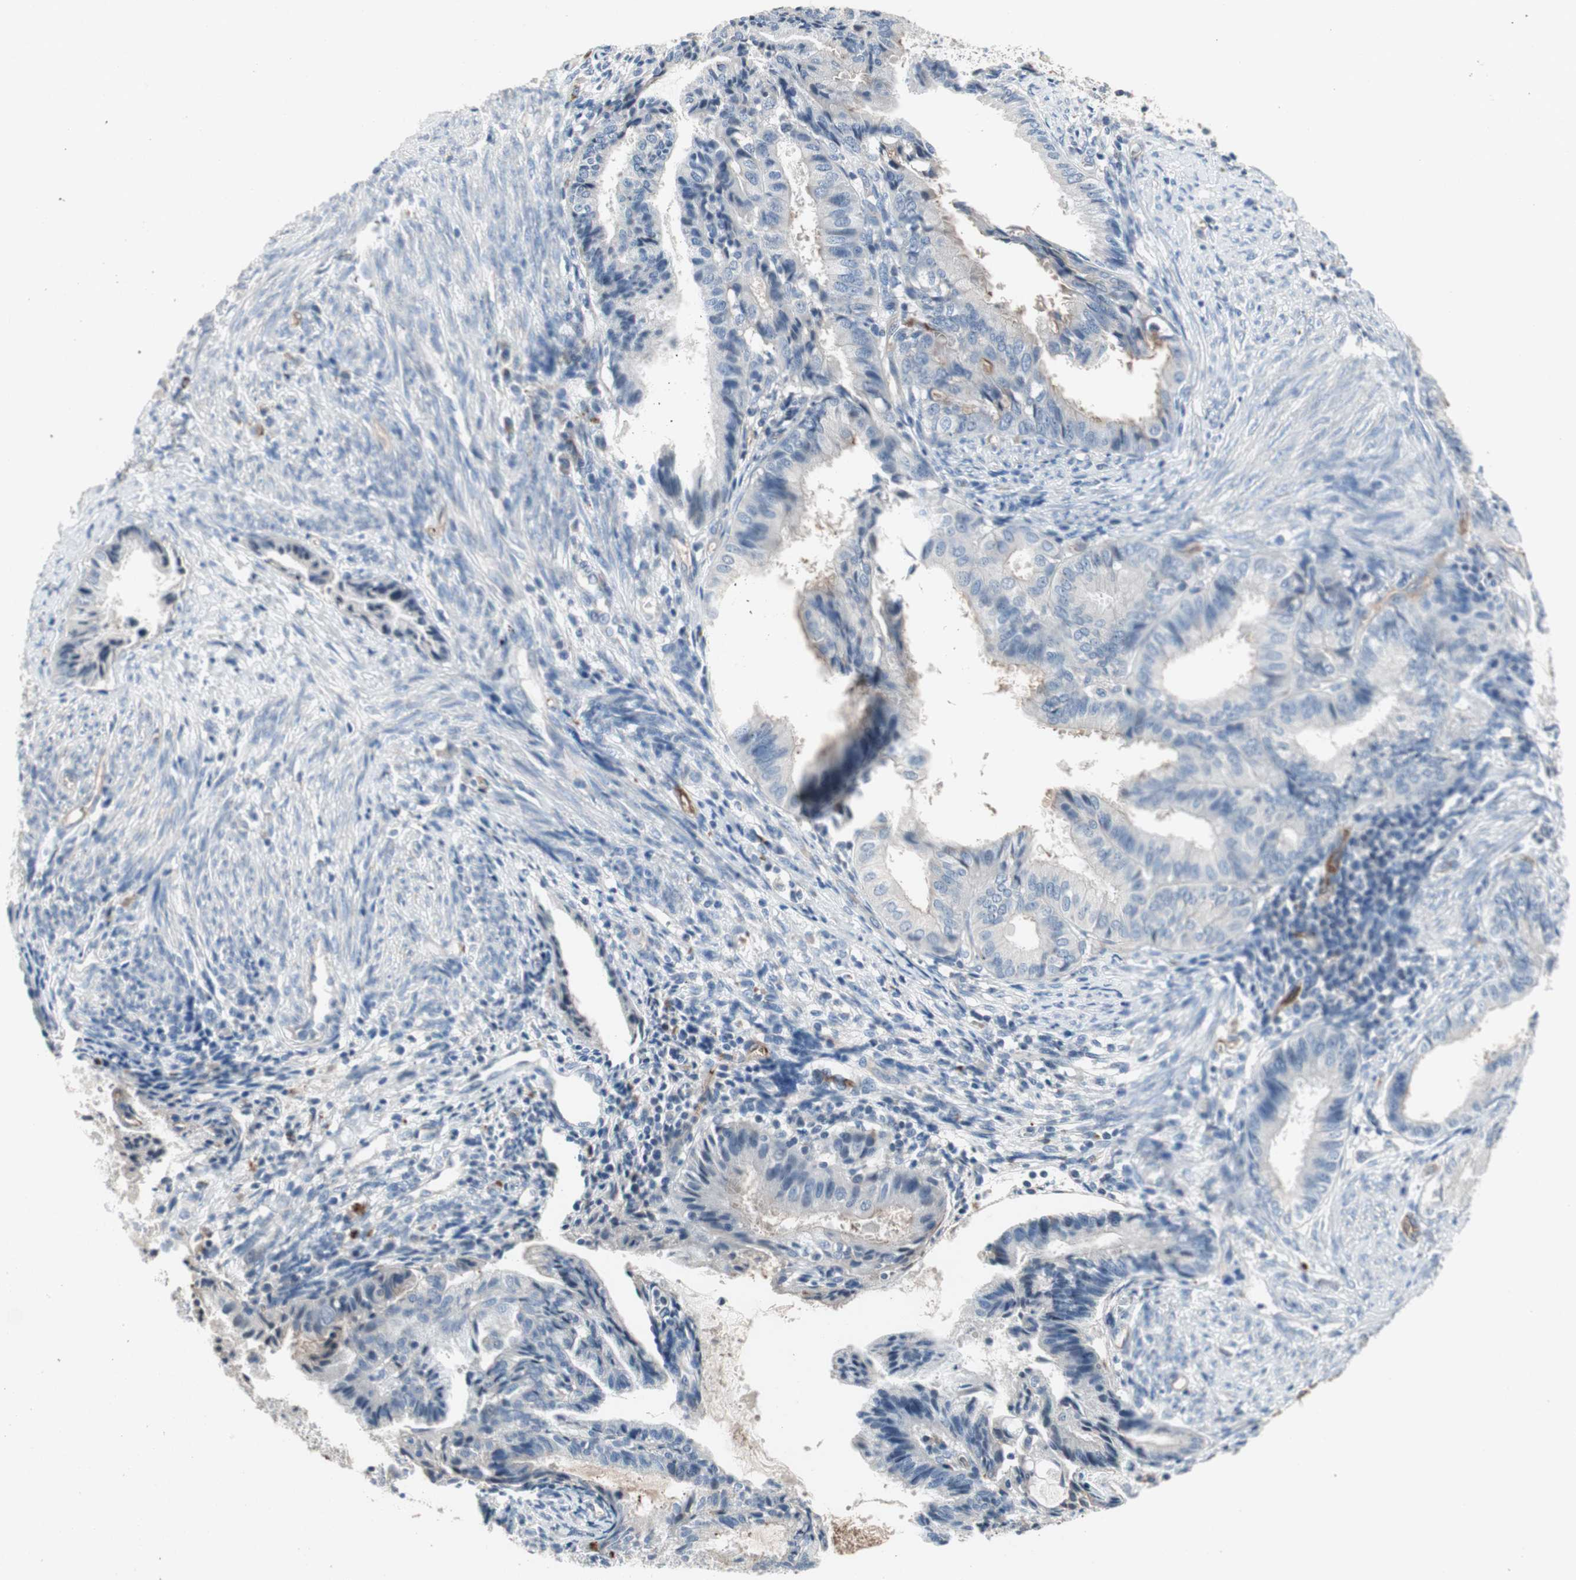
{"staining": {"intensity": "moderate", "quantity": "<25%", "location": "cytoplasmic/membranous"}, "tissue": "endometrial cancer", "cell_type": "Tumor cells", "image_type": "cancer", "snomed": [{"axis": "morphology", "description": "Adenocarcinoma, NOS"}, {"axis": "topography", "description": "Endometrium"}], "caption": "A brown stain shows moderate cytoplasmic/membranous staining of a protein in endometrial cancer tumor cells. (DAB (3,3'-diaminobenzidine) IHC, brown staining for protein, blue staining for nuclei).", "gene": "ALPL", "patient": {"sex": "female", "age": 86}}